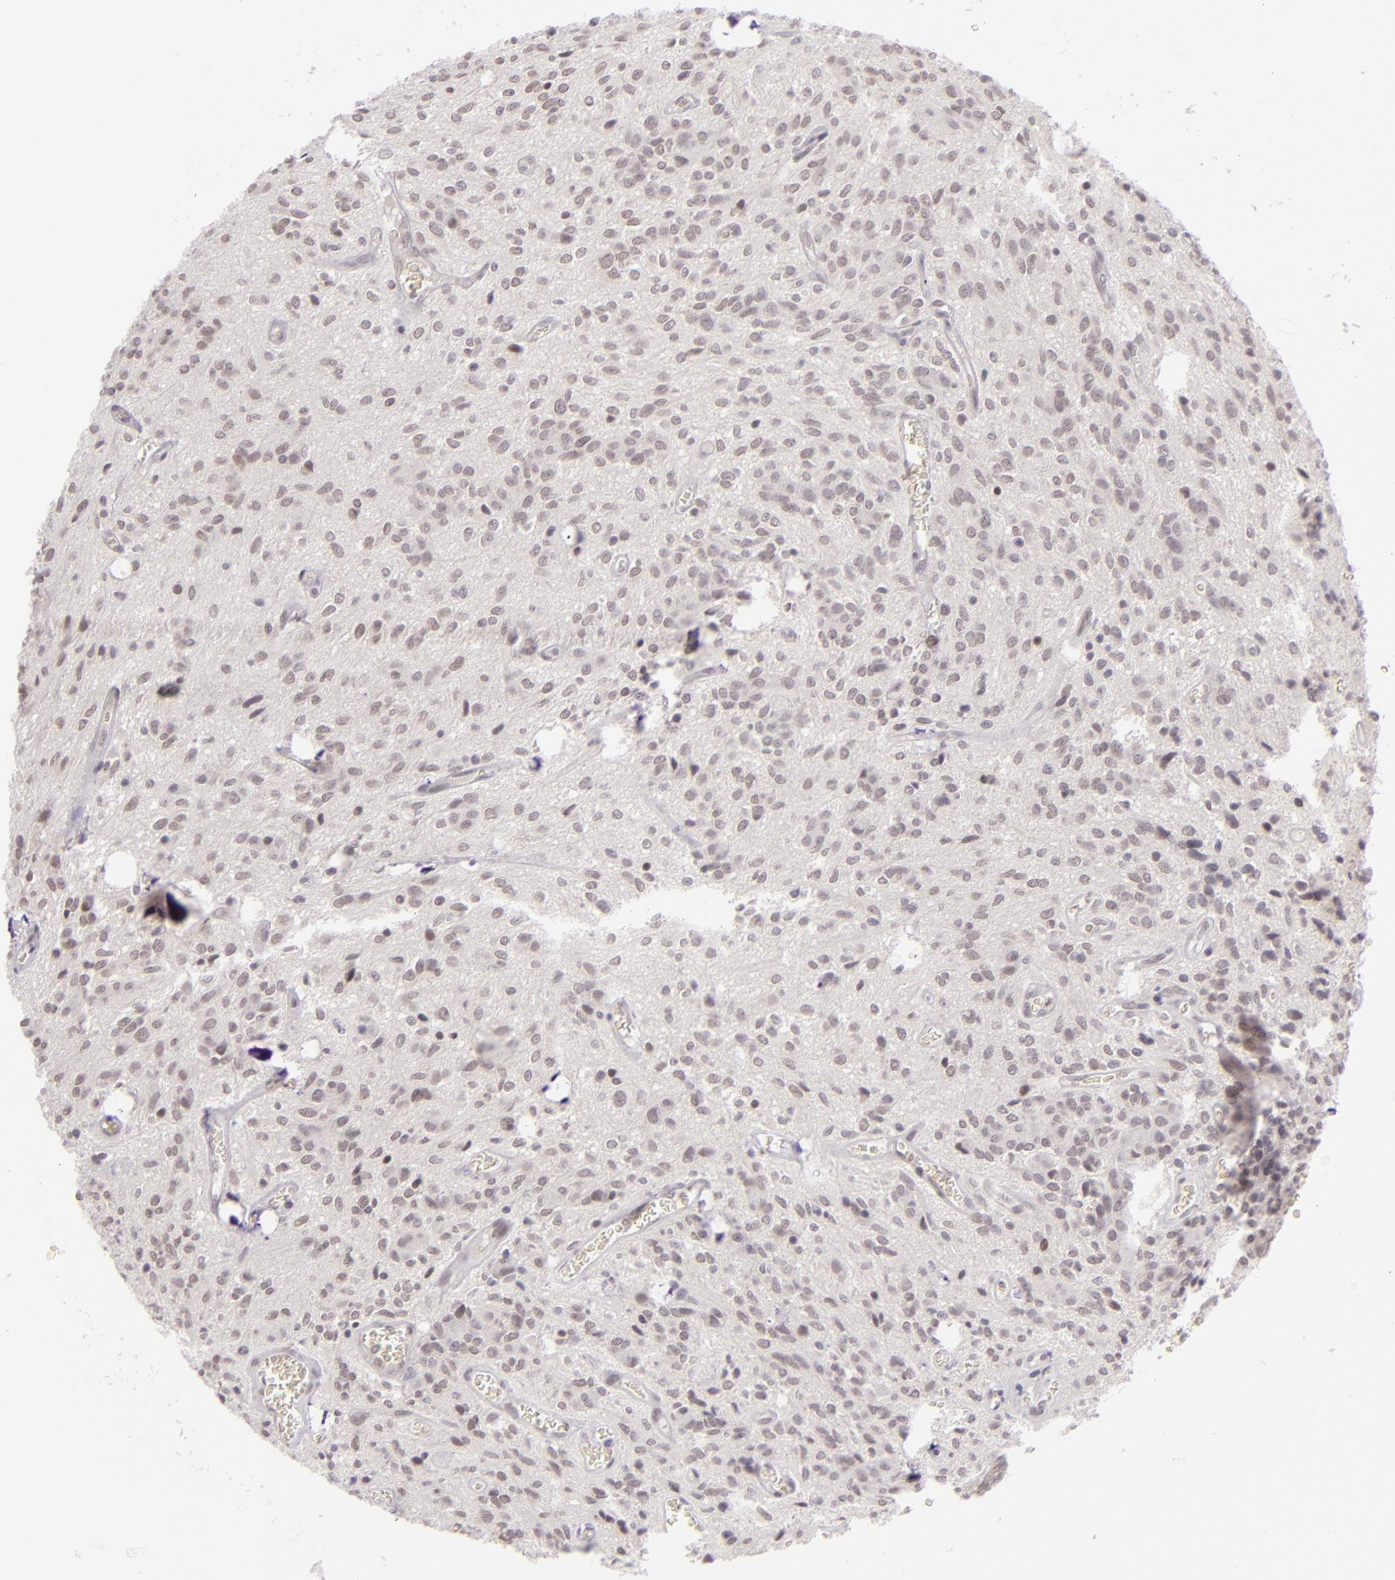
{"staining": {"intensity": "weak", "quantity": "<25%", "location": "nuclear"}, "tissue": "glioma", "cell_type": "Tumor cells", "image_type": "cancer", "snomed": [{"axis": "morphology", "description": "Glioma, malignant, Low grade"}, {"axis": "topography", "description": "Brain"}], "caption": "This is an immunohistochemistry micrograph of glioma. There is no positivity in tumor cells.", "gene": "ZNF205", "patient": {"sex": "female", "age": 15}}